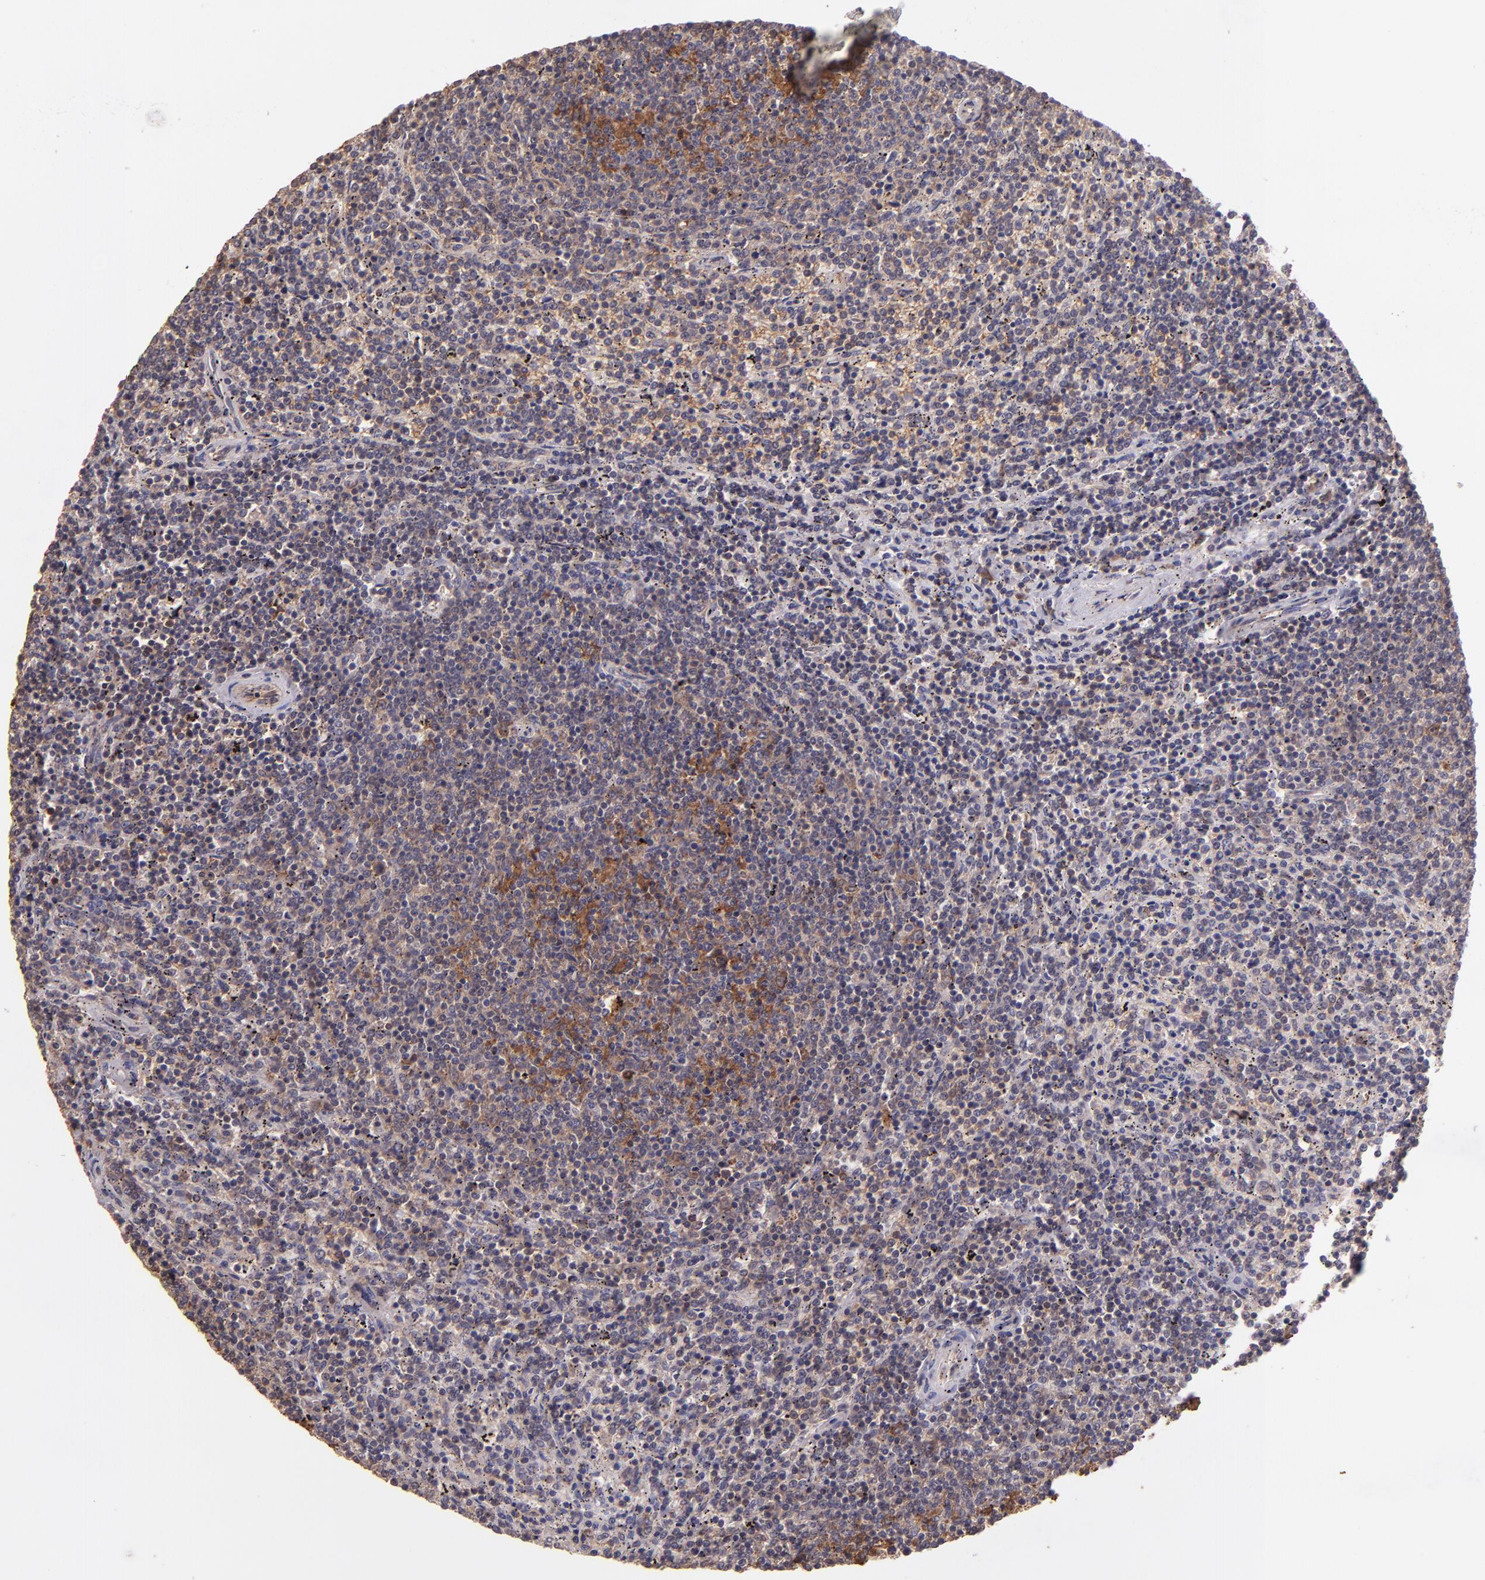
{"staining": {"intensity": "weak", "quantity": ">75%", "location": "cytoplasmic/membranous"}, "tissue": "lymphoma", "cell_type": "Tumor cells", "image_type": "cancer", "snomed": [{"axis": "morphology", "description": "Malignant lymphoma, non-Hodgkin's type, Low grade"}, {"axis": "topography", "description": "Spleen"}], "caption": "Human malignant lymphoma, non-Hodgkin's type (low-grade) stained for a protein (brown) demonstrates weak cytoplasmic/membranous positive expression in about >75% of tumor cells.", "gene": "USP51", "patient": {"sex": "female", "age": 50}}